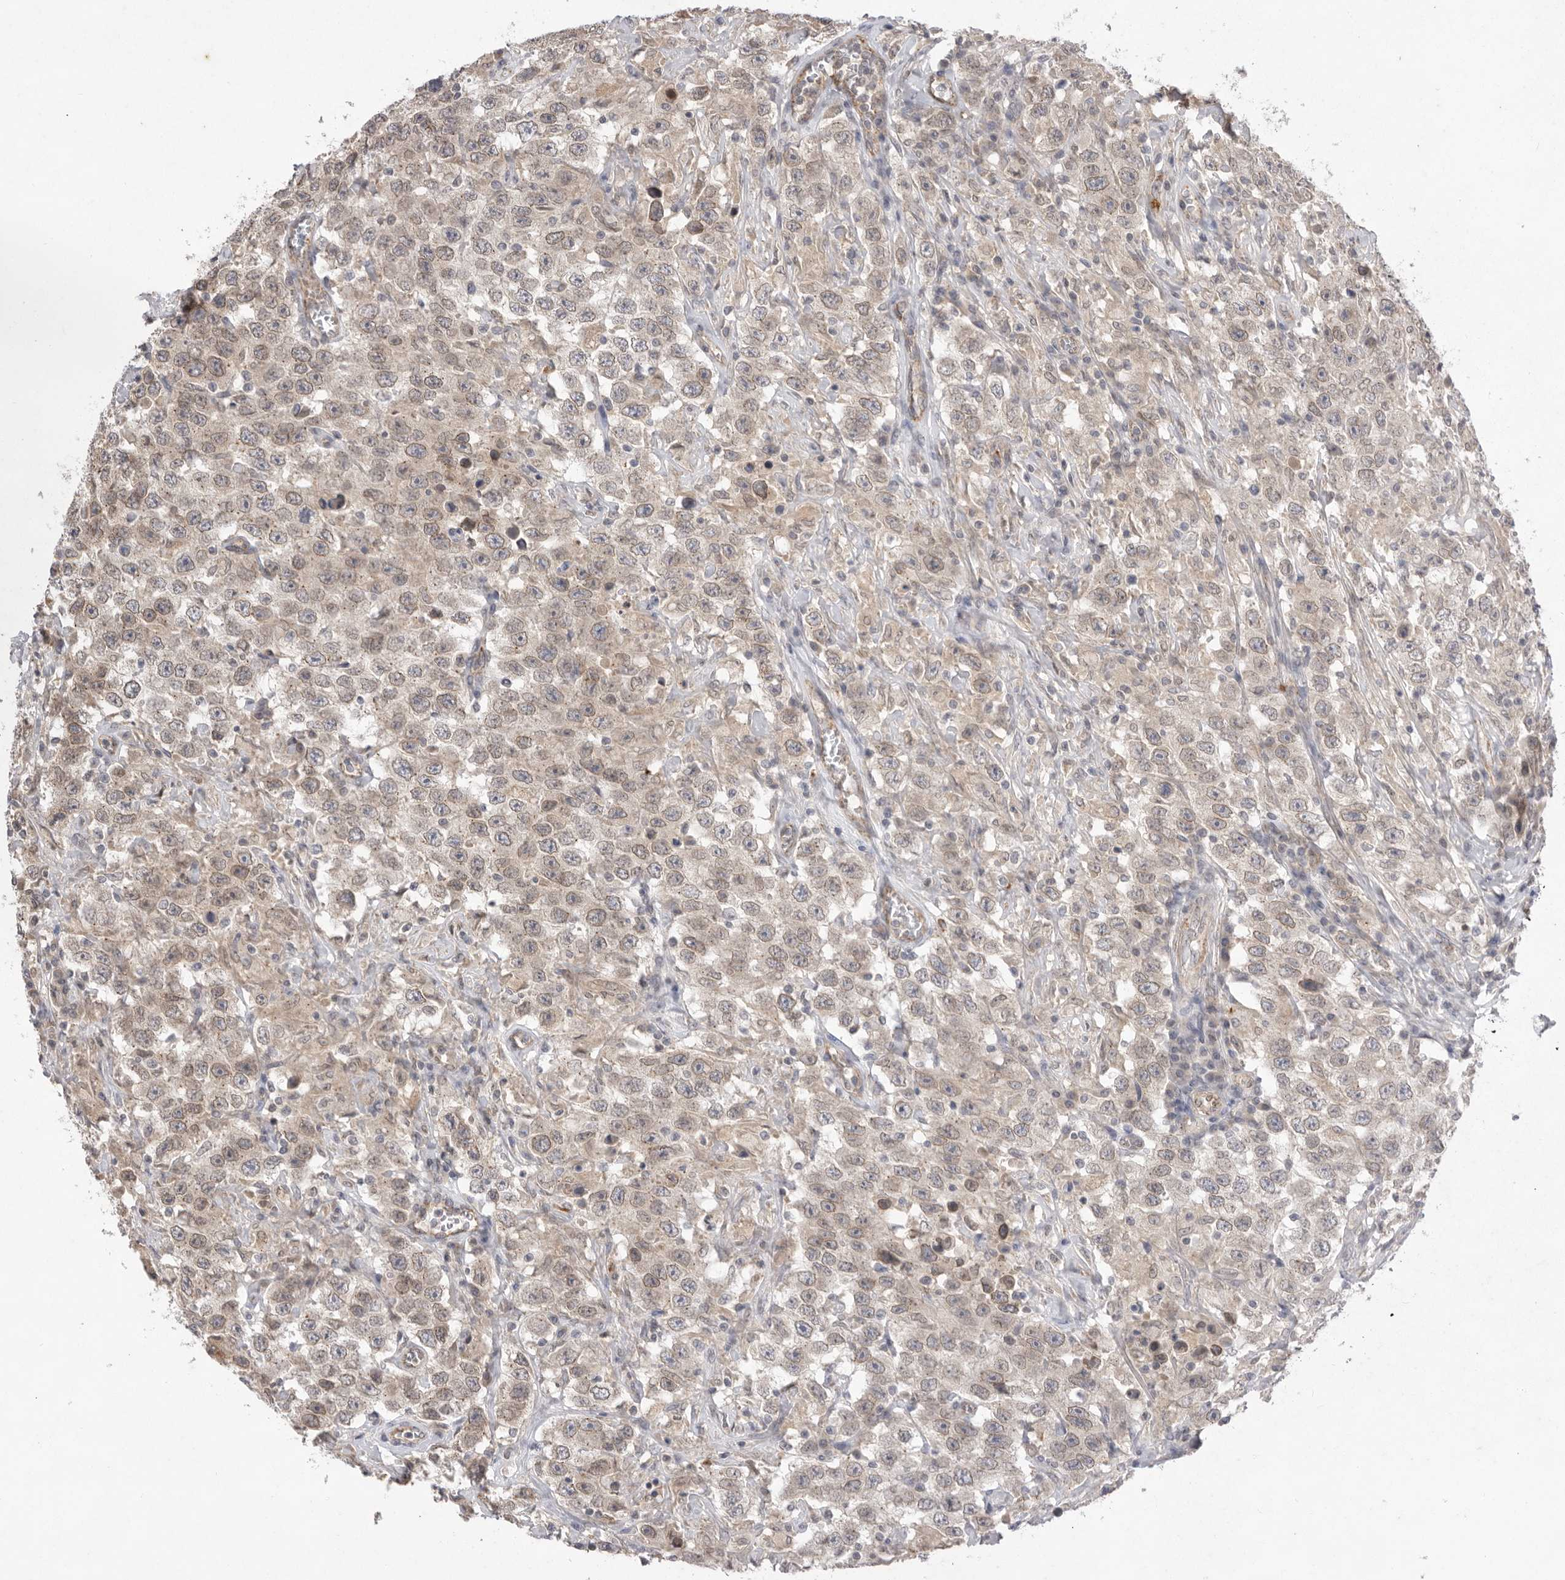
{"staining": {"intensity": "weak", "quantity": "25%-75%", "location": "cytoplasmic/membranous,nuclear"}, "tissue": "testis cancer", "cell_type": "Tumor cells", "image_type": "cancer", "snomed": [{"axis": "morphology", "description": "Seminoma, NOS"}, {"axis": "topography", "description": "Testis"}], "caption": "Immunohistochemistry image of human seminoma (testis) stained for a protein (brown), which displays low levels of weak cytoplasmic/membranous and nuclear expression in approximately 25%-75% of tumor cells.", "gene": "TLR3", "patient": {"sex": "male", "age": 41}}